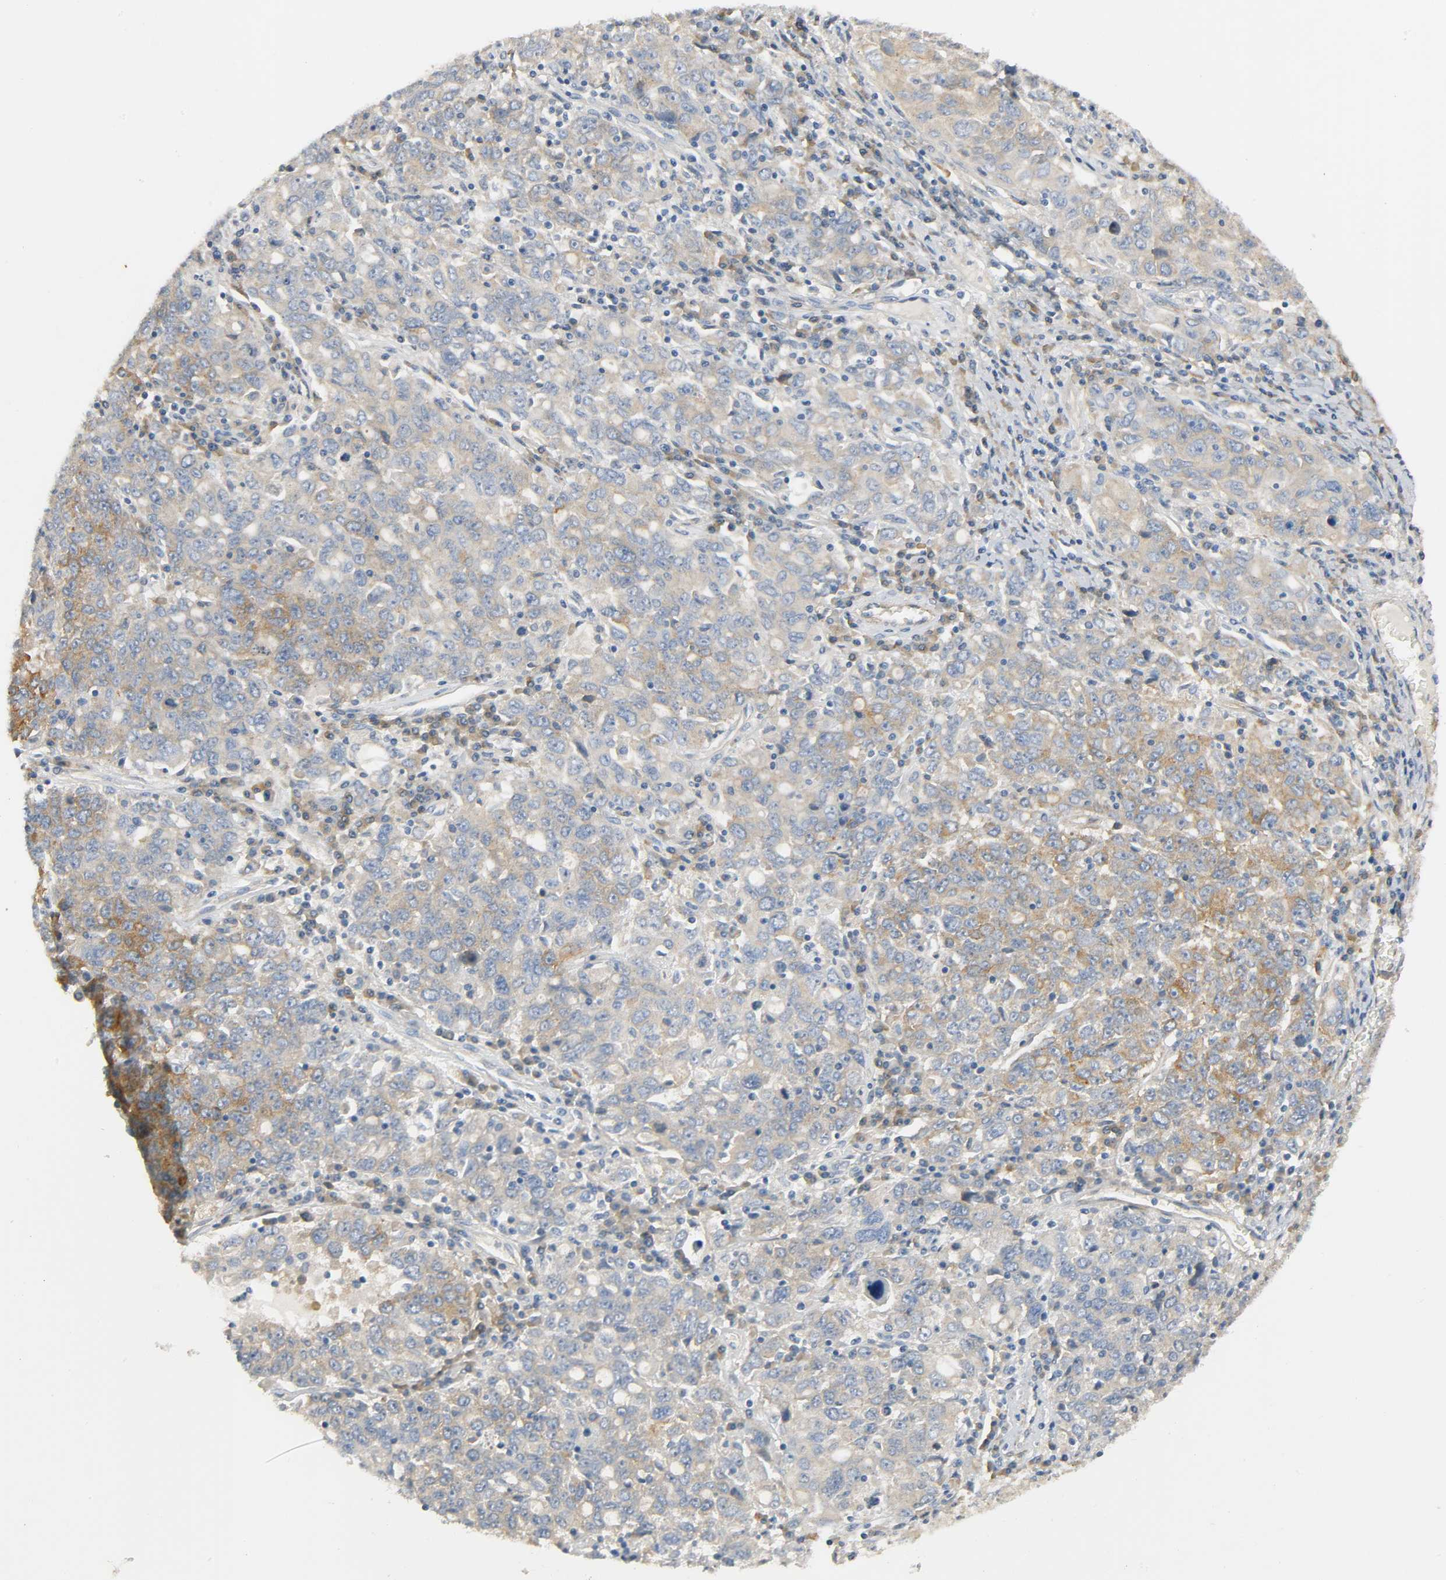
{"staining": {"intensity": "moderate", "quantity": ">75%", "location": "cytoplasmic/membranous"}, "tissue": "ovarian cancer", "cell_type": "Tumor cells", "image_type": "cancer", "snomed": [{"axis": "morphology", "description": "Carcinoma, endometroid"}, {"axis": "topography", "description": "Ovary"}], "caption": "Brown immunohistochemical staining in human endometroid carcinoma (ovarian) demonstrates moderate cytoplasmic/membranous expression in about >75% of tumor cells. The staining is performed using DAB brown chromogen to label protein expression. The nuclei are counter-stained blue using hematoxylin.", "gene": "ARPC1A", "patient": {"sex": "female", "age": 62}}